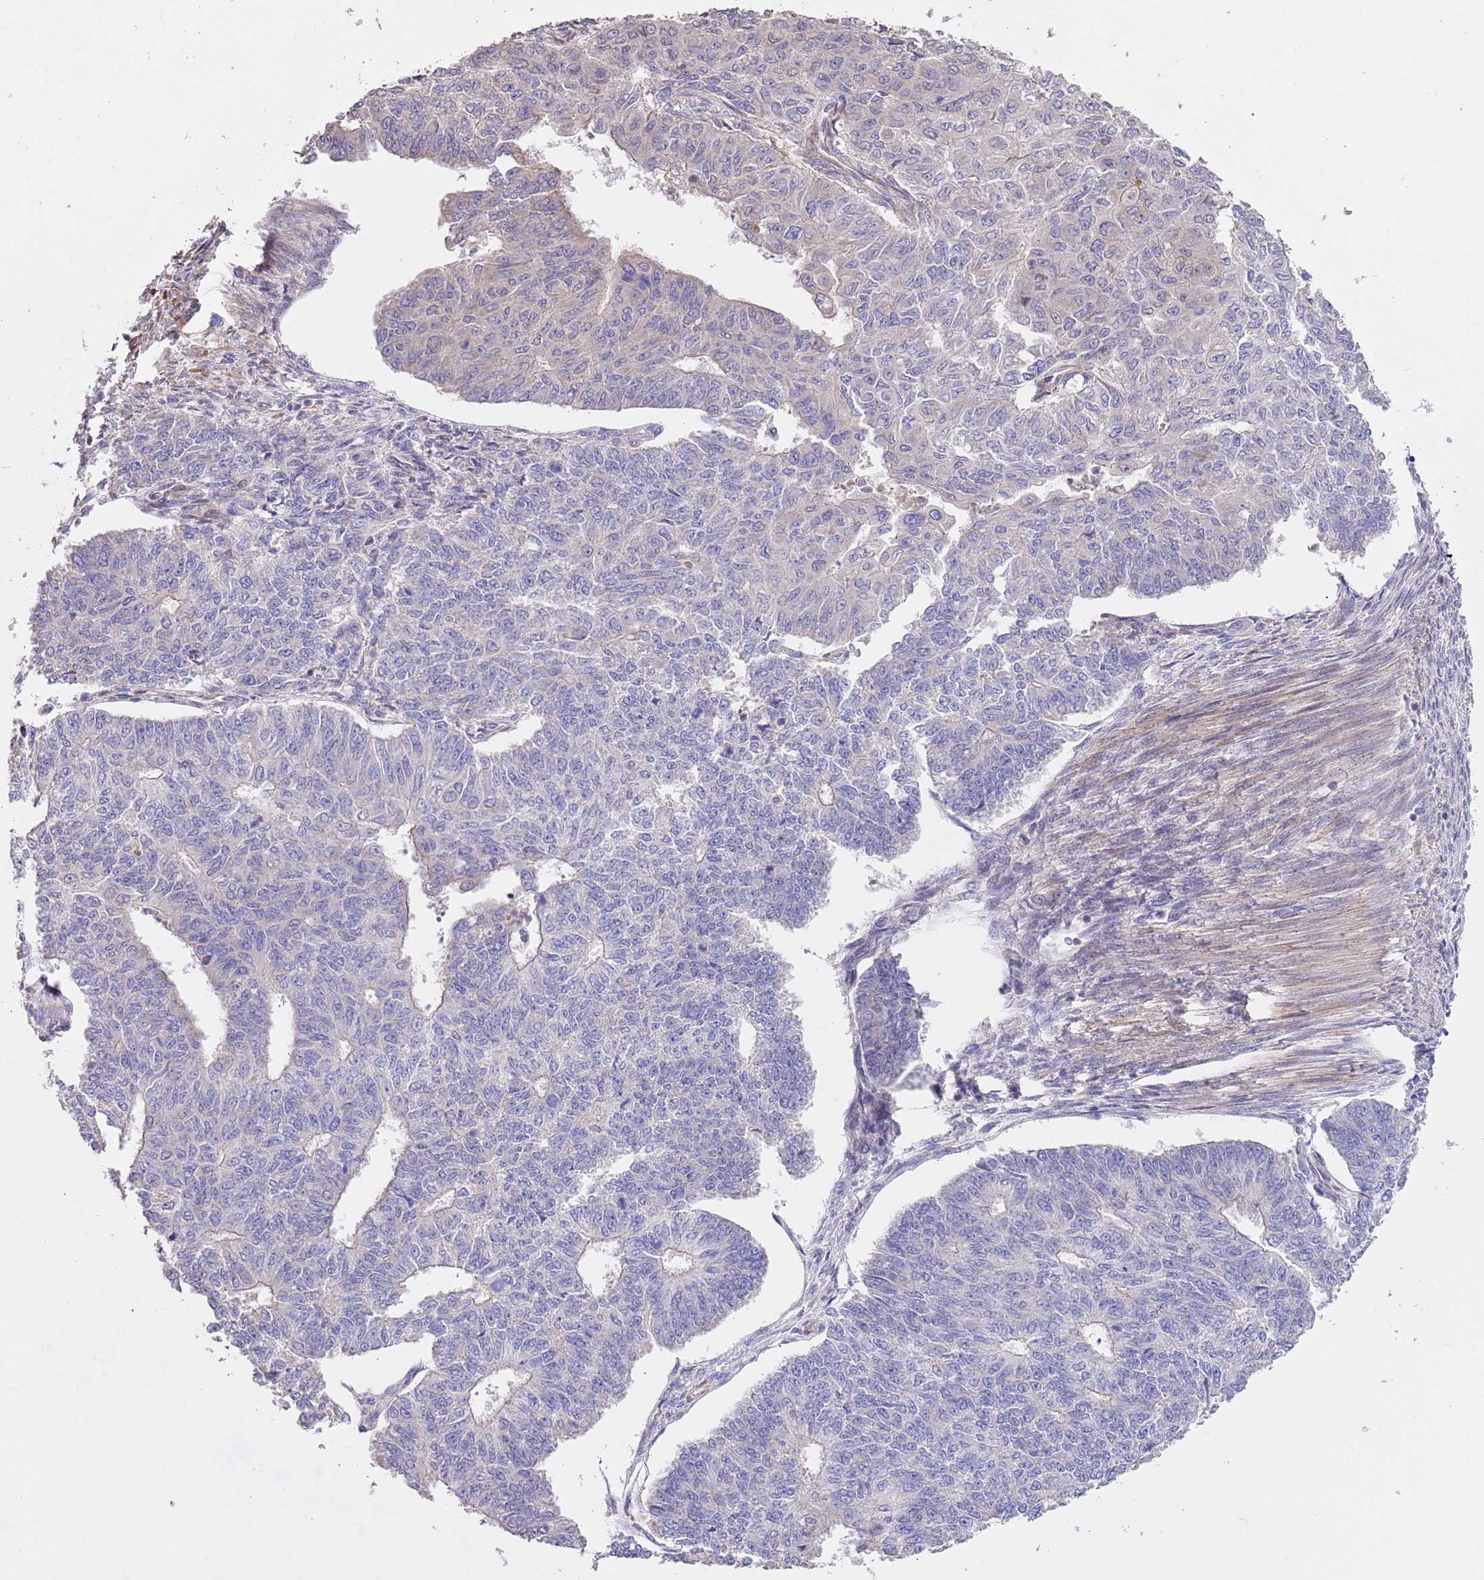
{"staining": {"intensity": "negative", "quantity": "none", "location": "none"}, "tissue": "endometrial cancer", "cell_type": "Tumor cells", "image_type": "cancer", "snomed": [{"axis": "morphology", "description": "Adenocarcinoma, NOS"}, {"axis": "topography", "description": "Endometrium"}], "caption": "DAB immunohistochemical staining of adenocarcinoma (endometrial) exhibits no significant positivity in tumor cells.", "gene": "PIGA", "patient": {"sex": "female", "age": 32}}